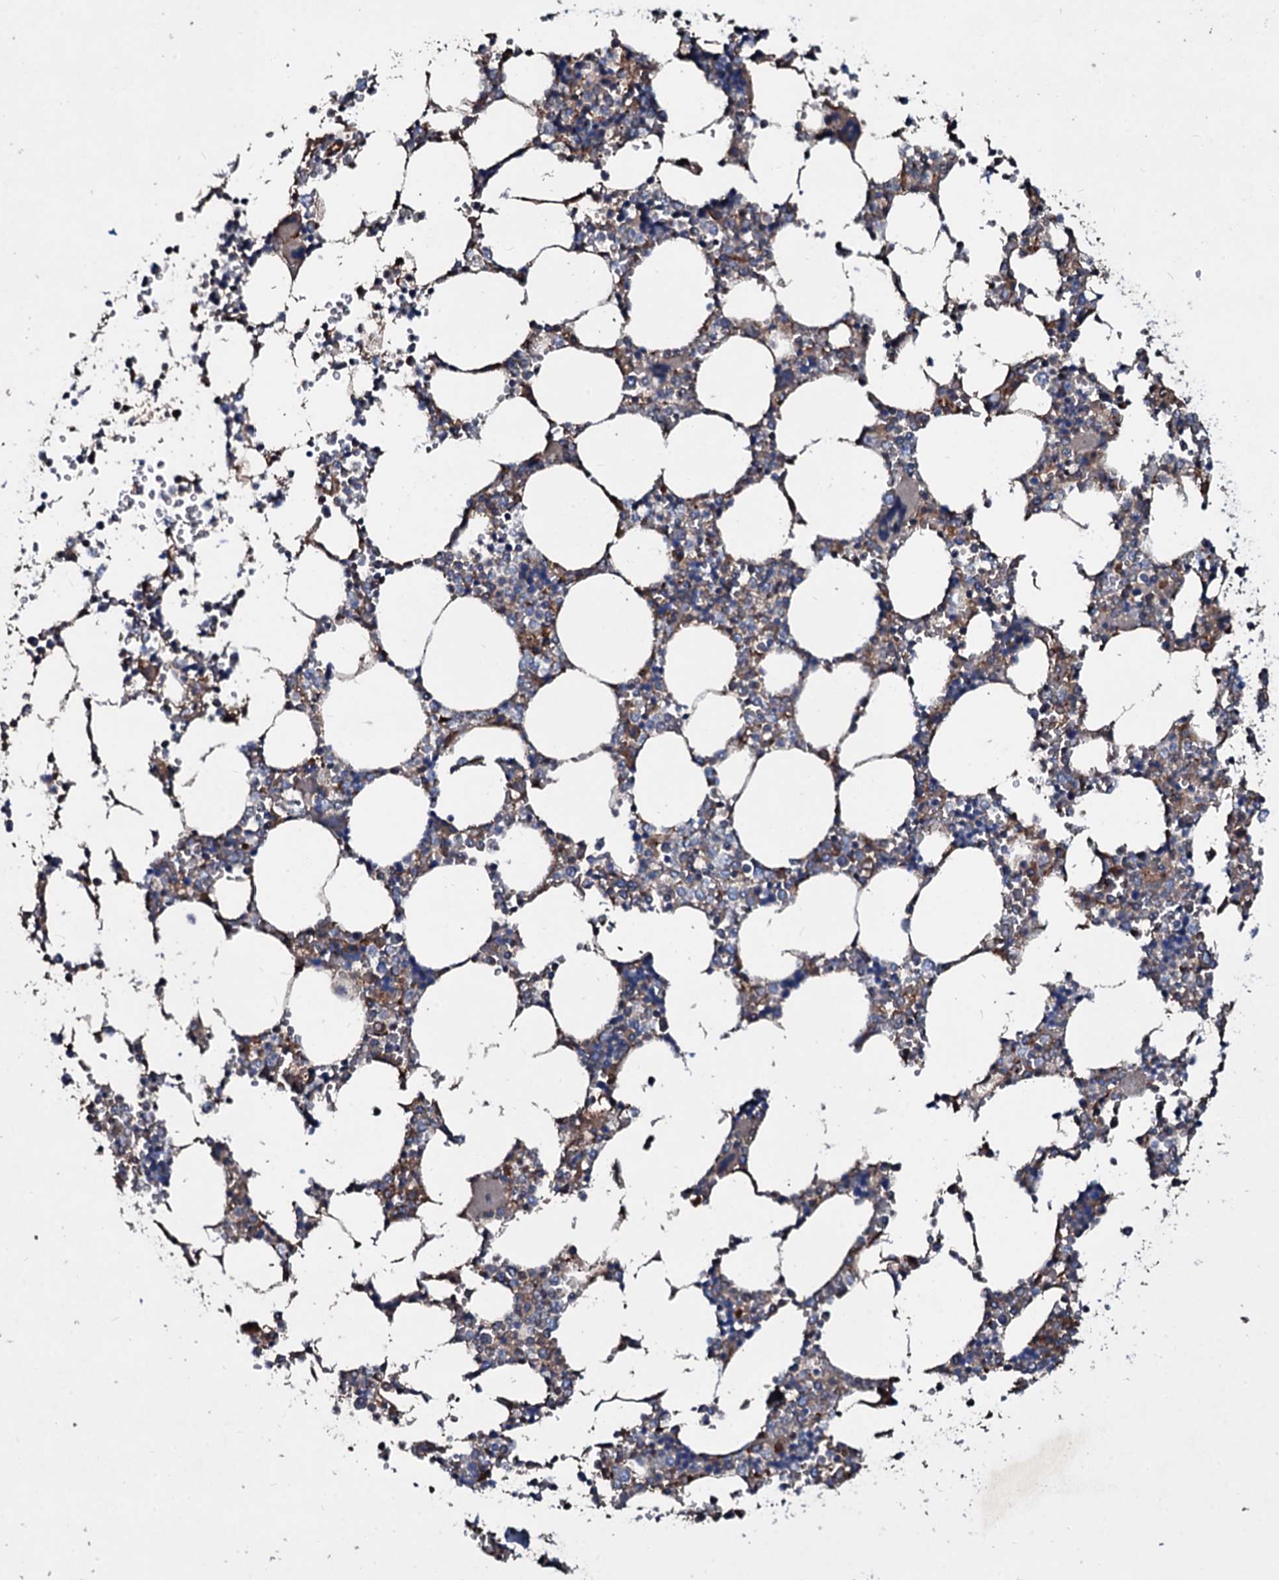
{"staining": {"intensity": "weak", "quantity": "25%-75%", "location": "cytoplasmic/membranous"}, "tissue": "bone marrow", "cell_type": "Hematopoietic cells", "image_type": "normal", "snomed": [{"axis": "morphology", "description": "Normal tissue, NOS"}, {"axis": "topography", "description": "Bone marrow"}], "caption": "Immunohistochemical staining of normal bone marrow shows 25%-75% levels of weak cytoplasmic/membranous protein positivity in about 25%-75% of hematopoietic cells.", "gene": "DMAC2", "patient": {"sex": "male", "age": 64}}